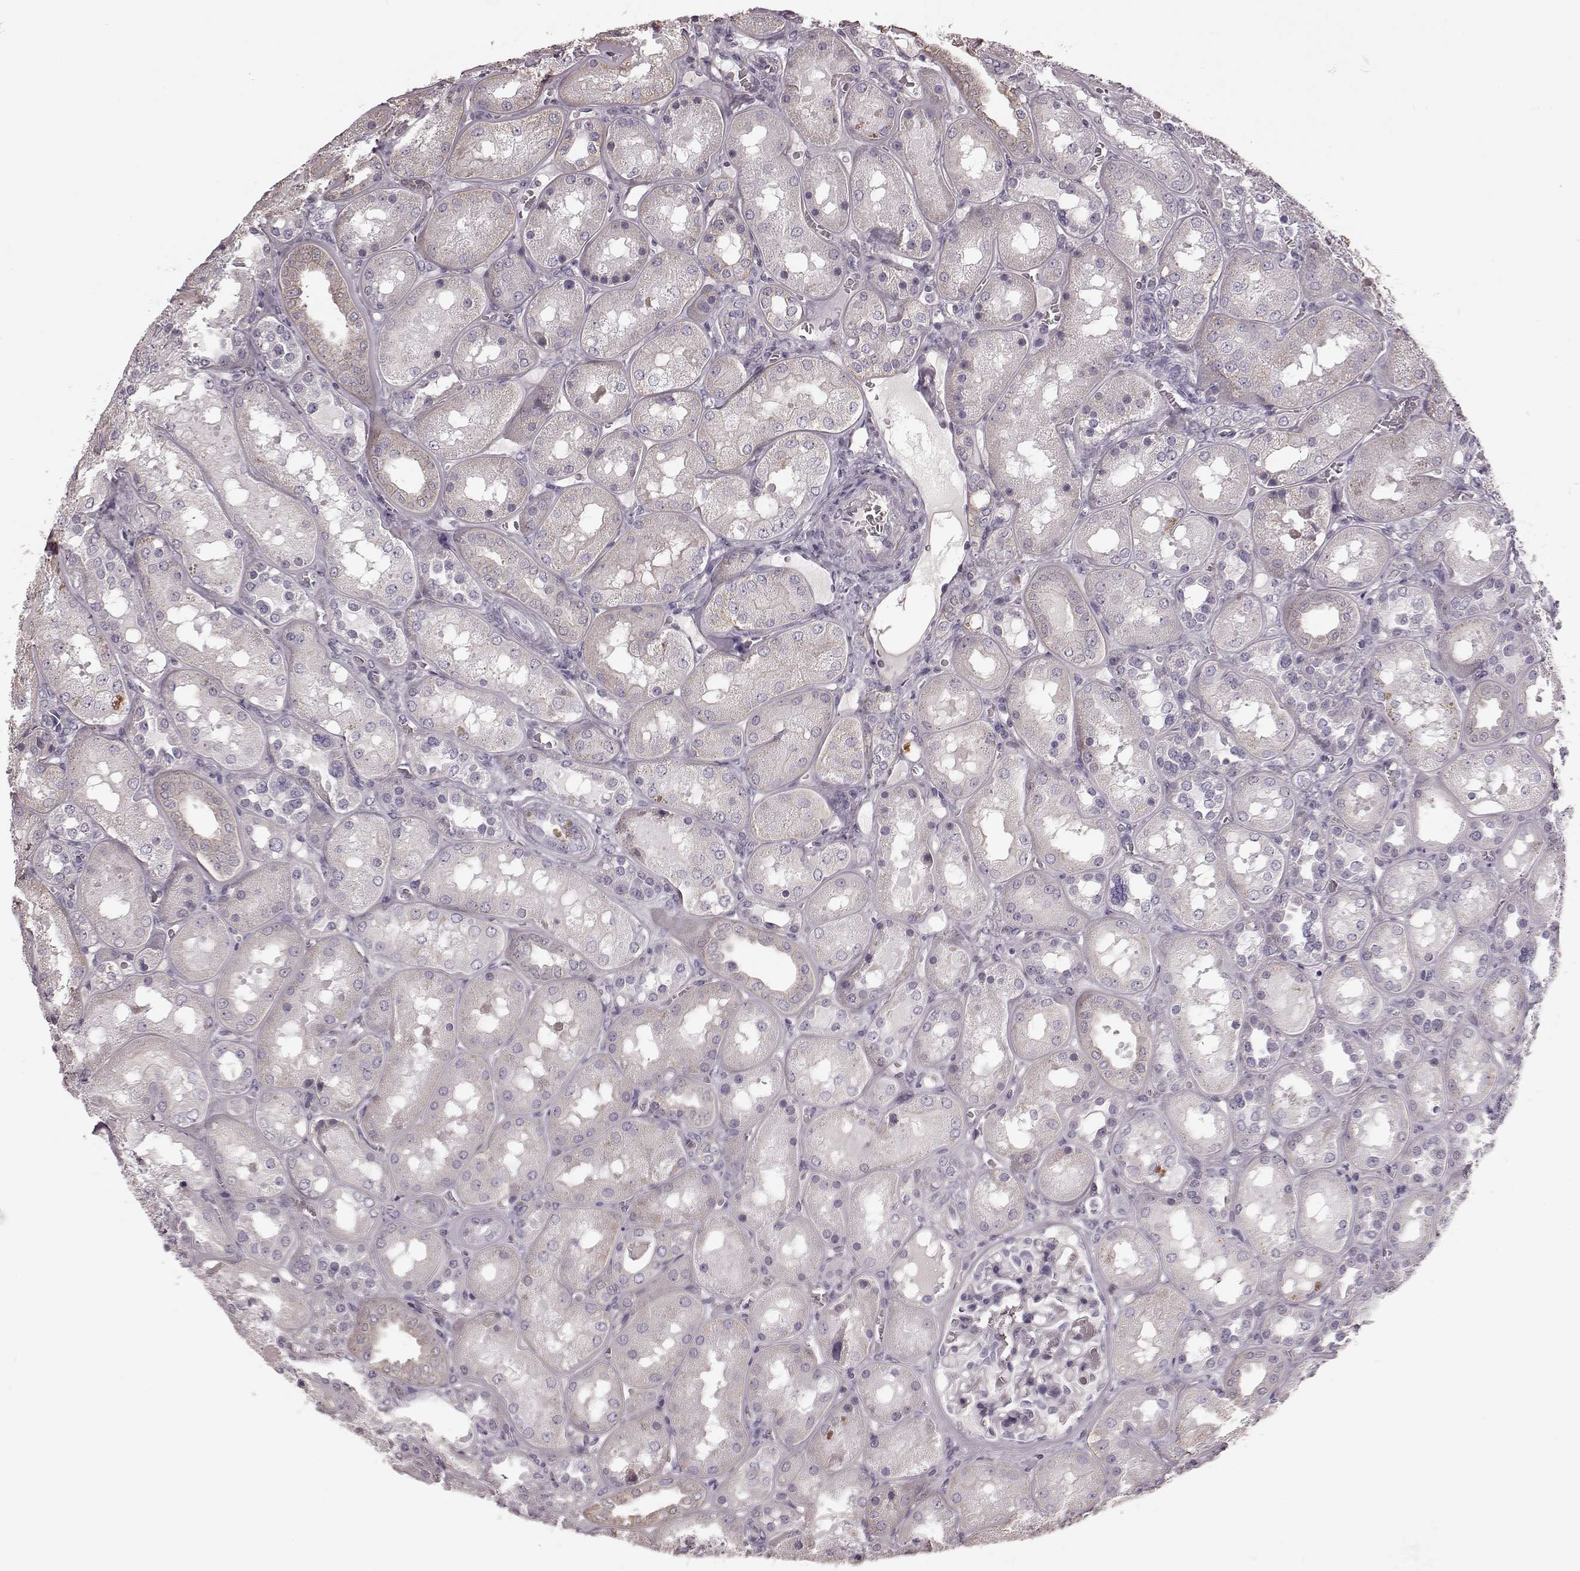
{"staining": {"intensity": "negative", "quantity": "none", "location": "none"}, "tissue": "kidney", "cell_type": "Cells in glomeruli", "image_type": "normal", "snomed": [{"axis": "morphology", "description": "Normal tissue, NOS"}, {"axis": "topography", "description": "Kidney"}], "caption": "IHC of normal kidney demonstrates no positivity in cells in glomeruli.", "gene": "PDCD1", "patient": {"sex": "male", "age": 73}}